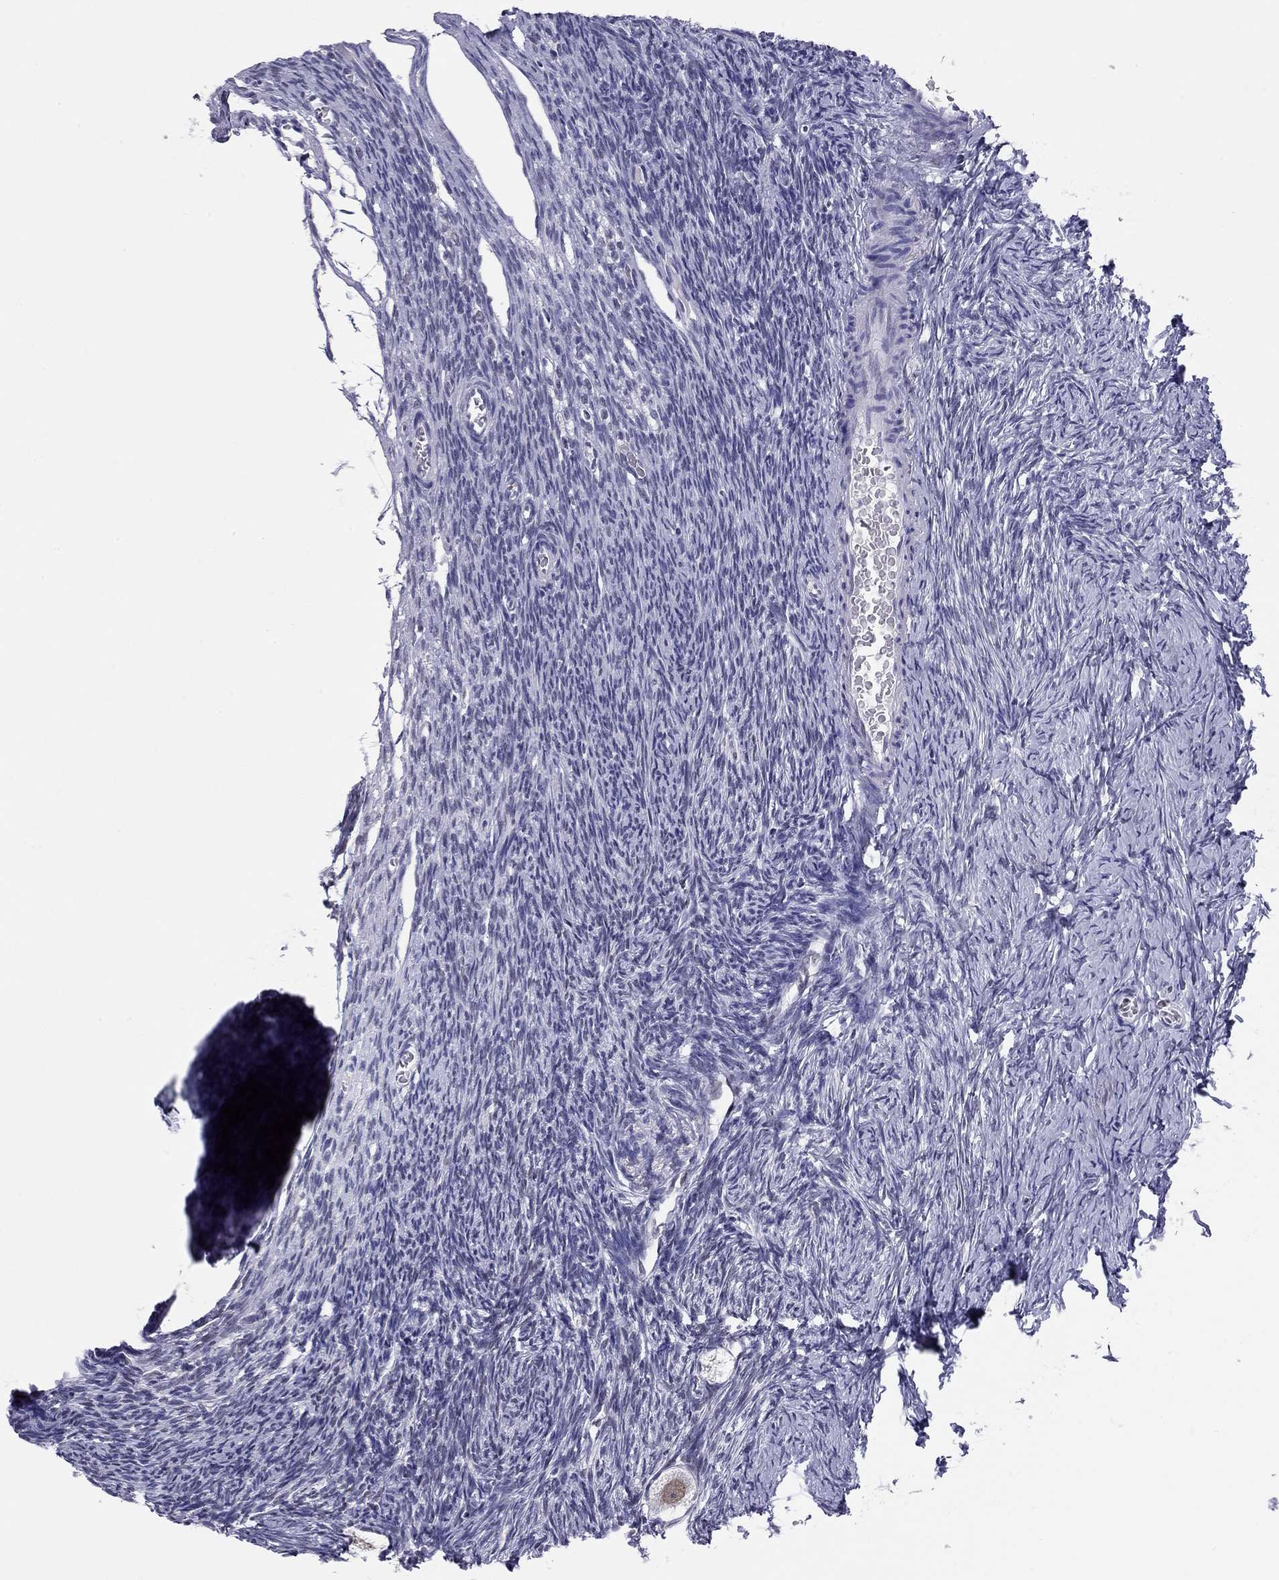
{"staining": {"intensity": "moderate", "quantity": ">75%", "location": "nuclear"}, "tissue": "ovary", "cell_type": "Follicle cells", "image_type": "normal", "snomed": [{"axis": "morphology", "description": "Normal tissue, NOS"}, {"axis": "topography", "description": "Ovary"}], "caption": "About >75% of follicle cells in normal human ovary reveal moderate nuclear protein expression as visualized by brown immunohistochemical staining.", "gene": "DOT1L", "patient": {"sex": "female", "age": 27}}